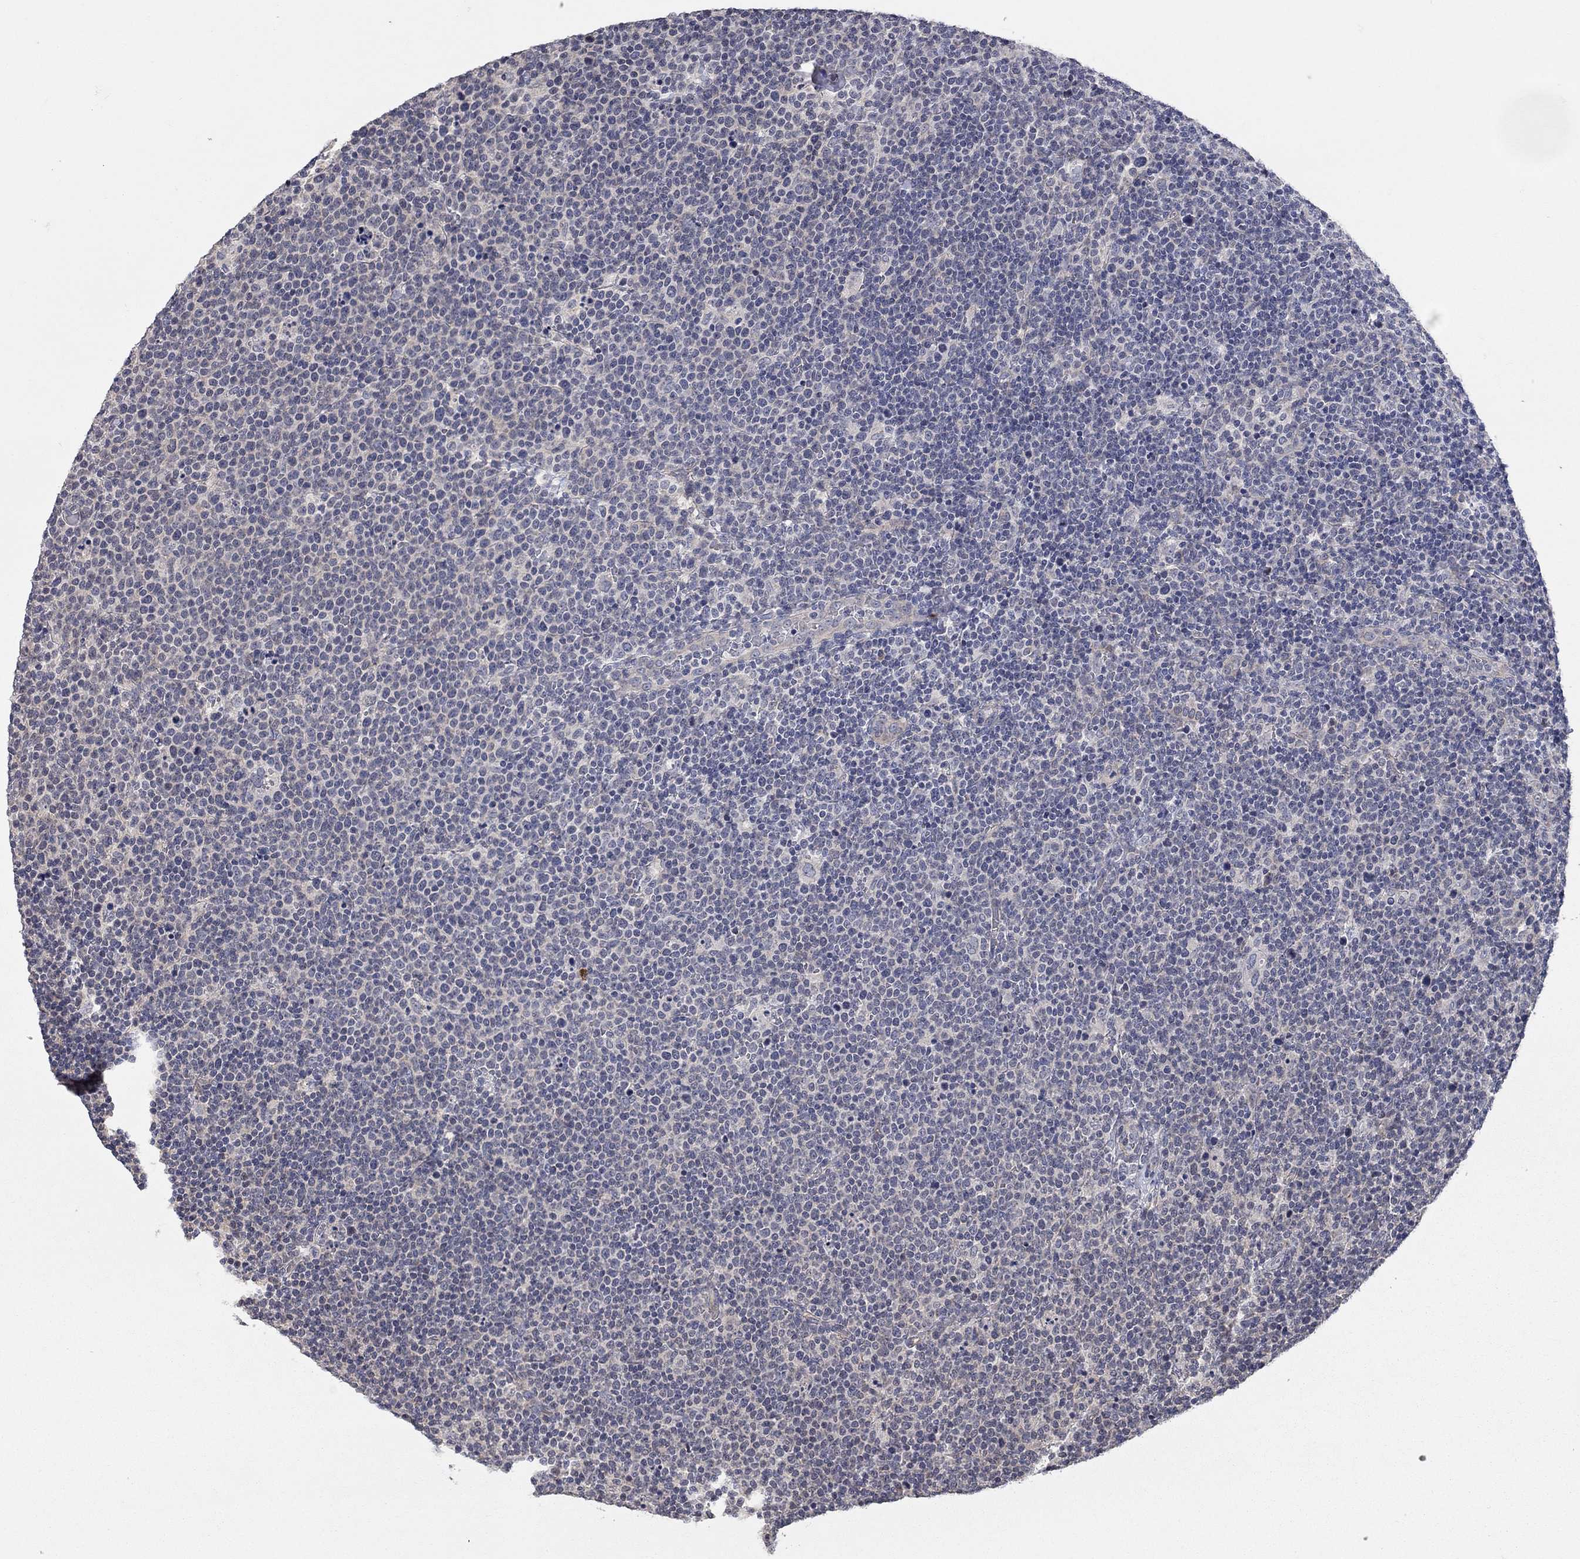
{"staining": {"intensity": "negative", "quantity": "none", "location": "none"}, "tissue": "lymphoma", "cell_type": "Tumor cells", "image_type": "cancer", "snomed": [{"axis": "morphology", "description": "Malignant lymphoma, non-Hodgkin's type, High grade"}, {"axis": "topography", "description": "Lymph node"}], "caption": "Image shows no significant protein staining in tumor cells of lymphoma. (DAB (3,3'-diaminobenzidine) immunohistochemistry with hematoxylin counter stain).", "gene": "WASF3", "patient": {"sex": "male", "age": 61}}